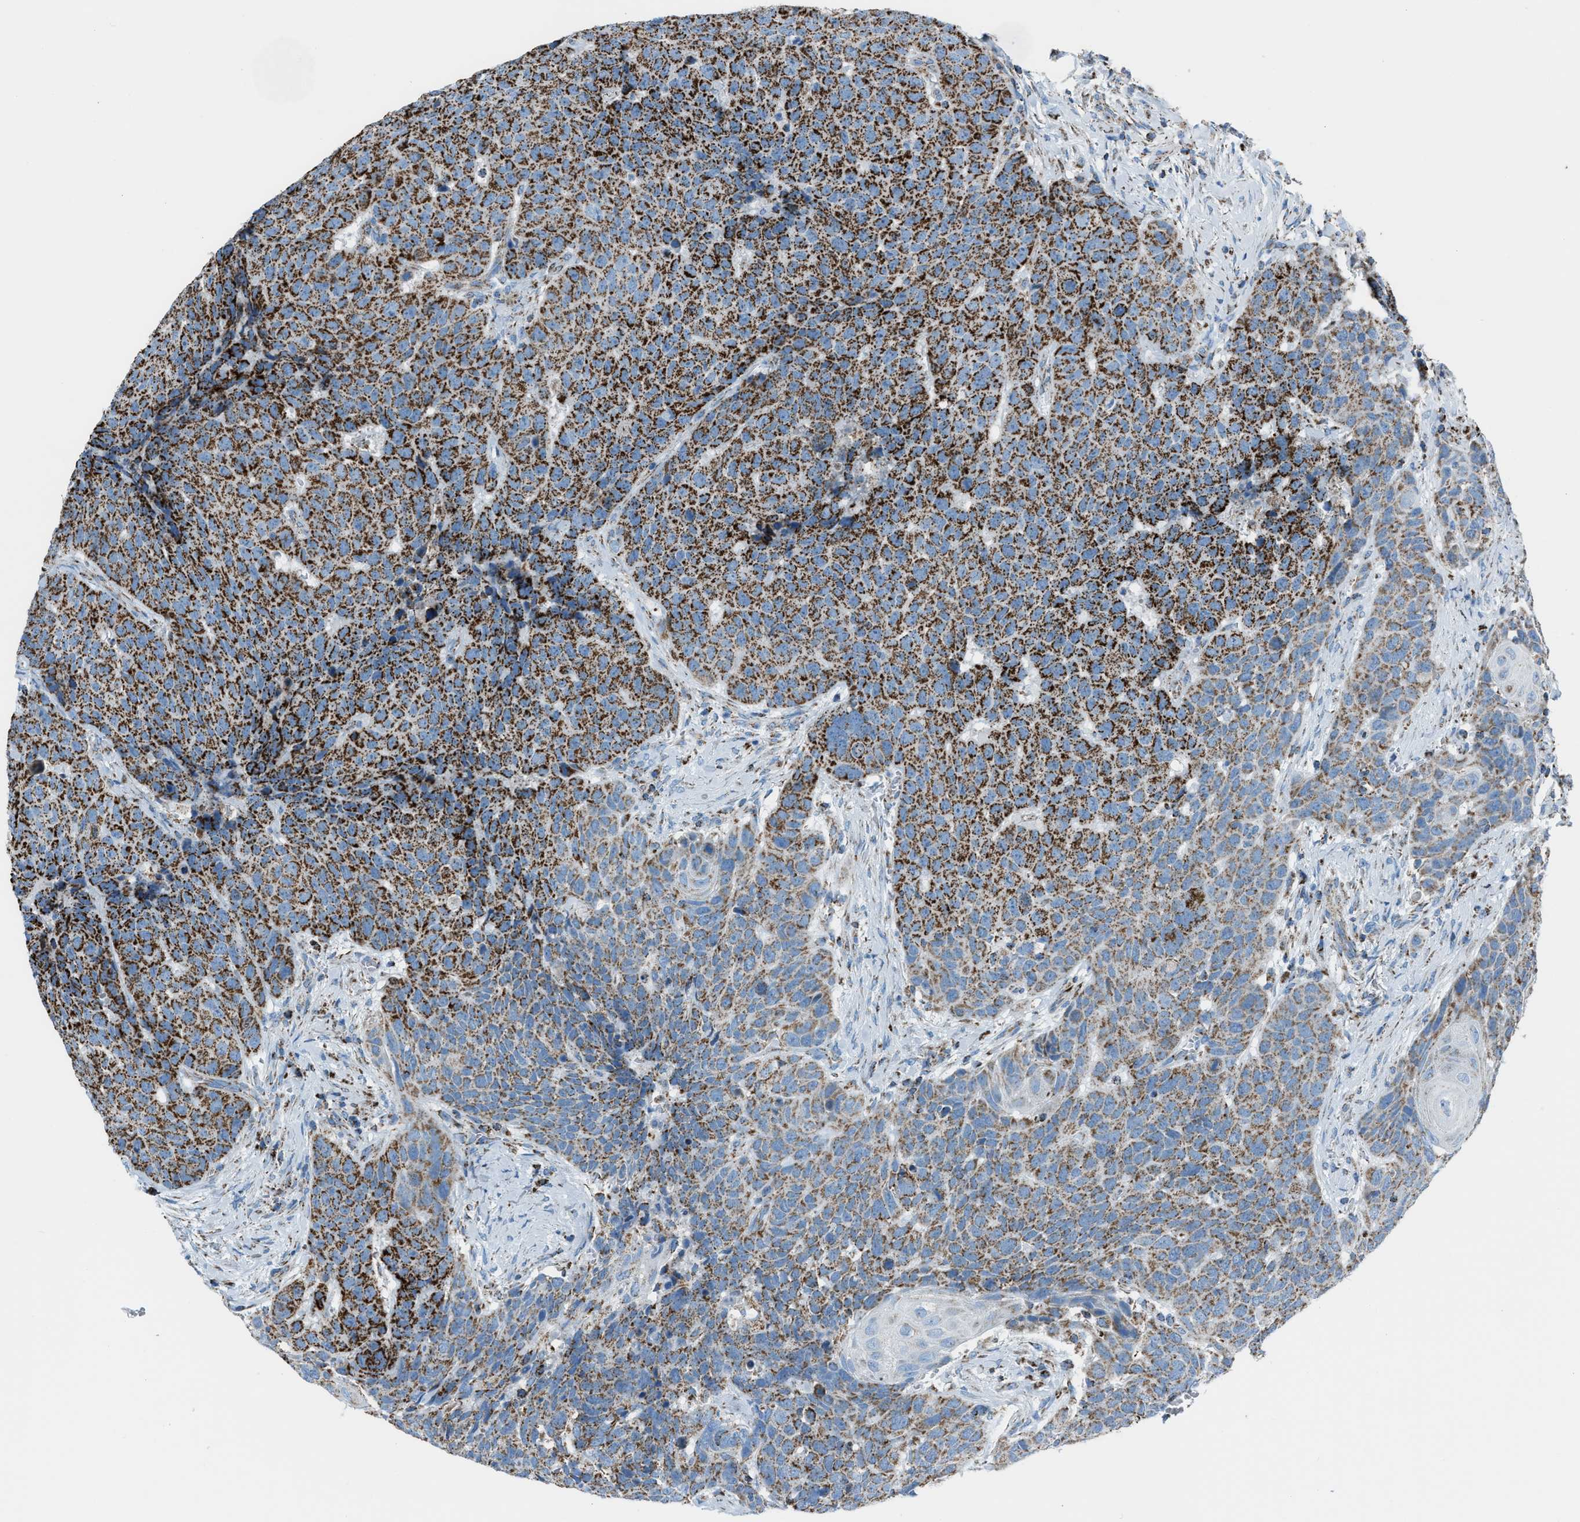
{"staining": {"intensity": "strong", "quantity": ">75%", "location": "cytoplasmic/membranous"}, "tissue": "head and neck cancer", "cell_type": "Tumor cells", "image_type": "cancer", "snomed": [{"axis": "morphology", "description": "Squamous cell carcinoma, NOS"}, {"axis": "topography", "description": "Head-Neck"}], "caption": "Brown immunohistochemical staining in head and neck cancer demonstrates strong cytoplasmic/membranous staining in about >75% of tumor cells.", "gene": "MDH2", "patient": {"sex": "male", "age": 66}}